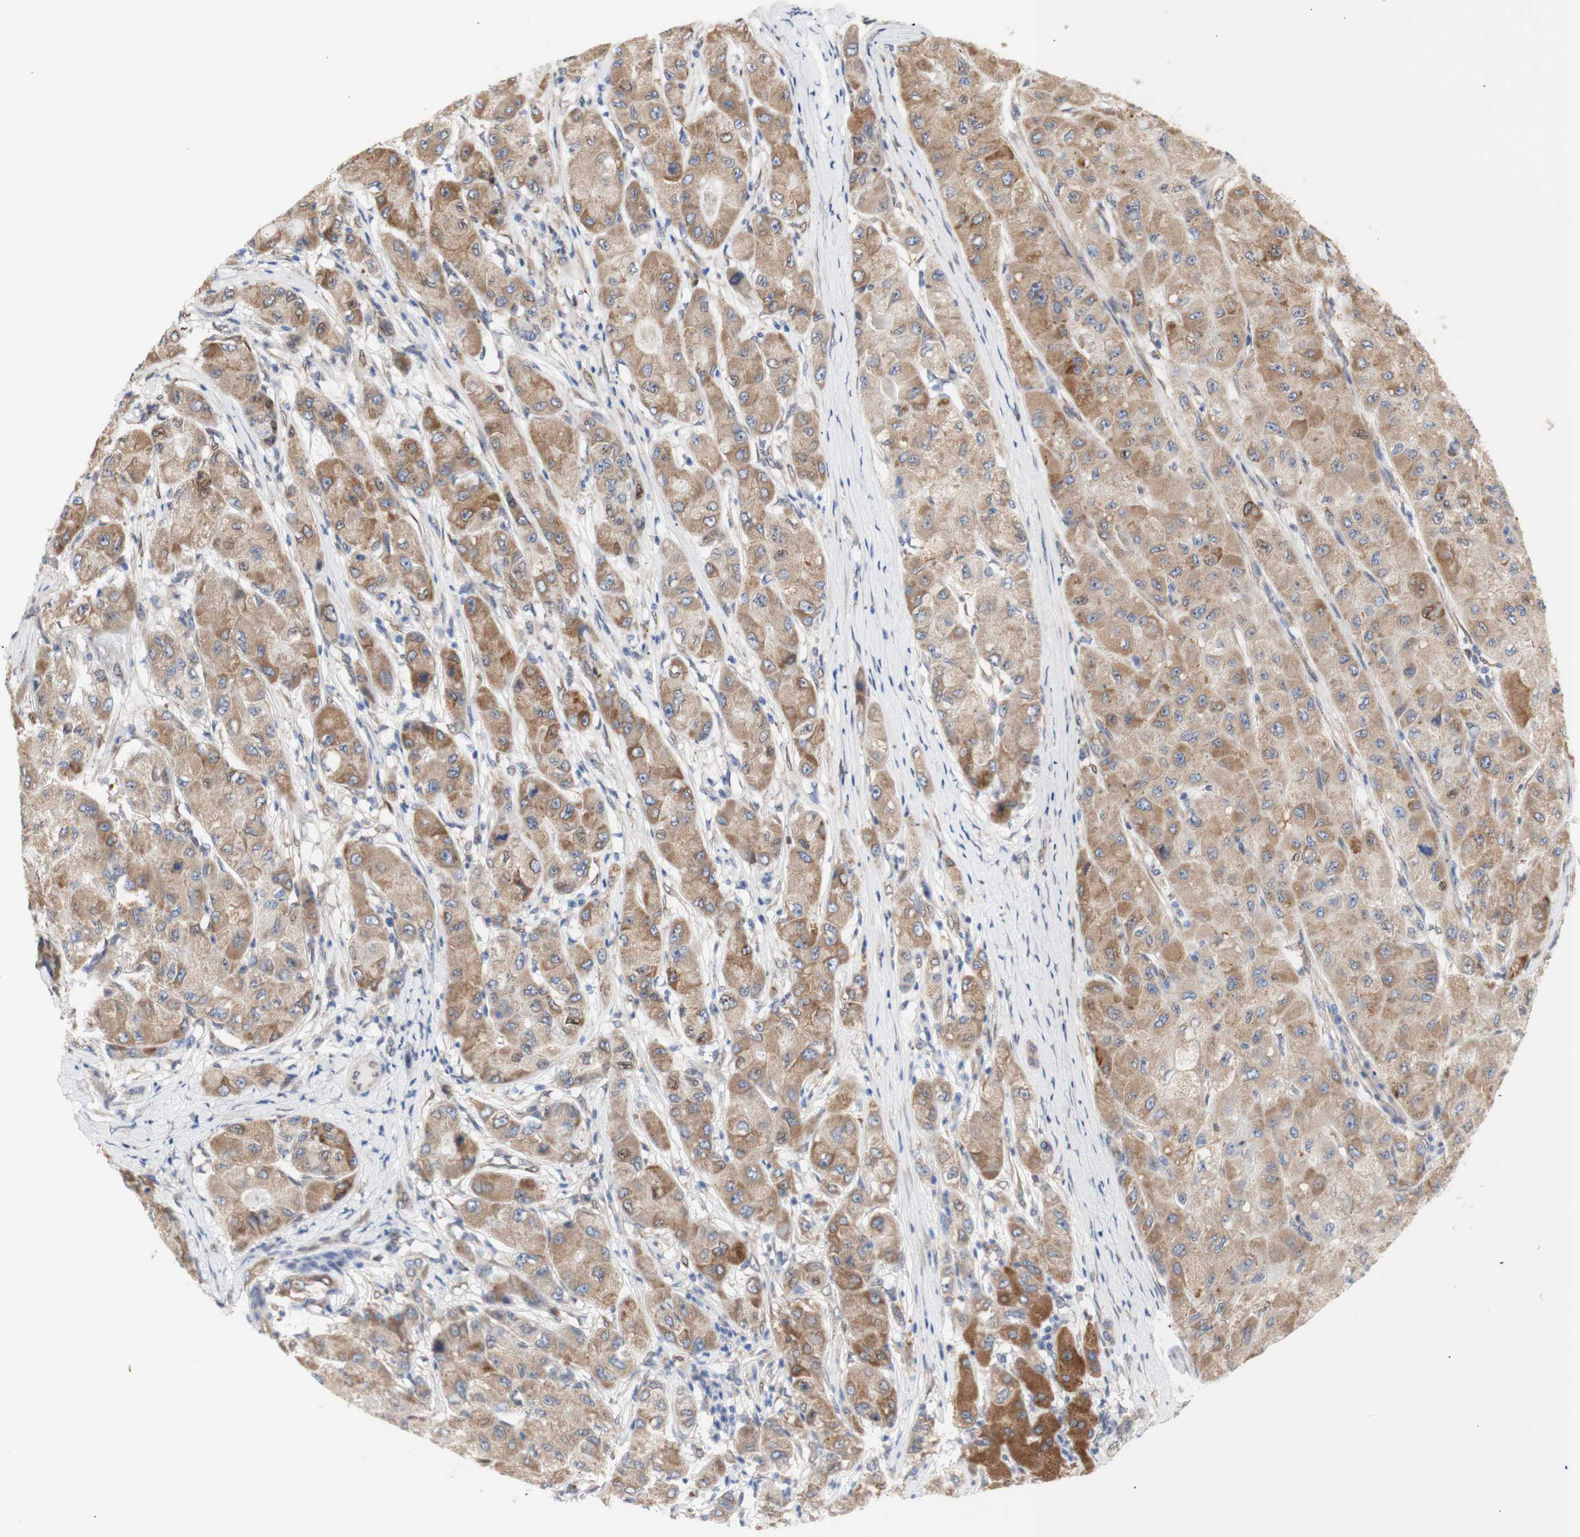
{"staining": {"intensity": "moderate", "quantity": ">75%", "location": "cytoplasmic/membranous"}, "tissue": "liver cancer", "cell_type": "Tumor cells", "image_type": "cancer", "snomed": [{"axis": "morphology", "description": "Carcinoma, Hepatocellular, NOS"}, {"axis": "topography", "description": "Liver"}], "caption": "Immunohistochemistry (IHC) micrograph of human hepatocellular carcinoma (liver) stained for a protein (brown), which reveals medium levels of moderate cytoplasmic/membranous staining in about >75% of tumor cells.", "gene": "ERLIN1", "patient": {"sex": "male", "age": 80}}